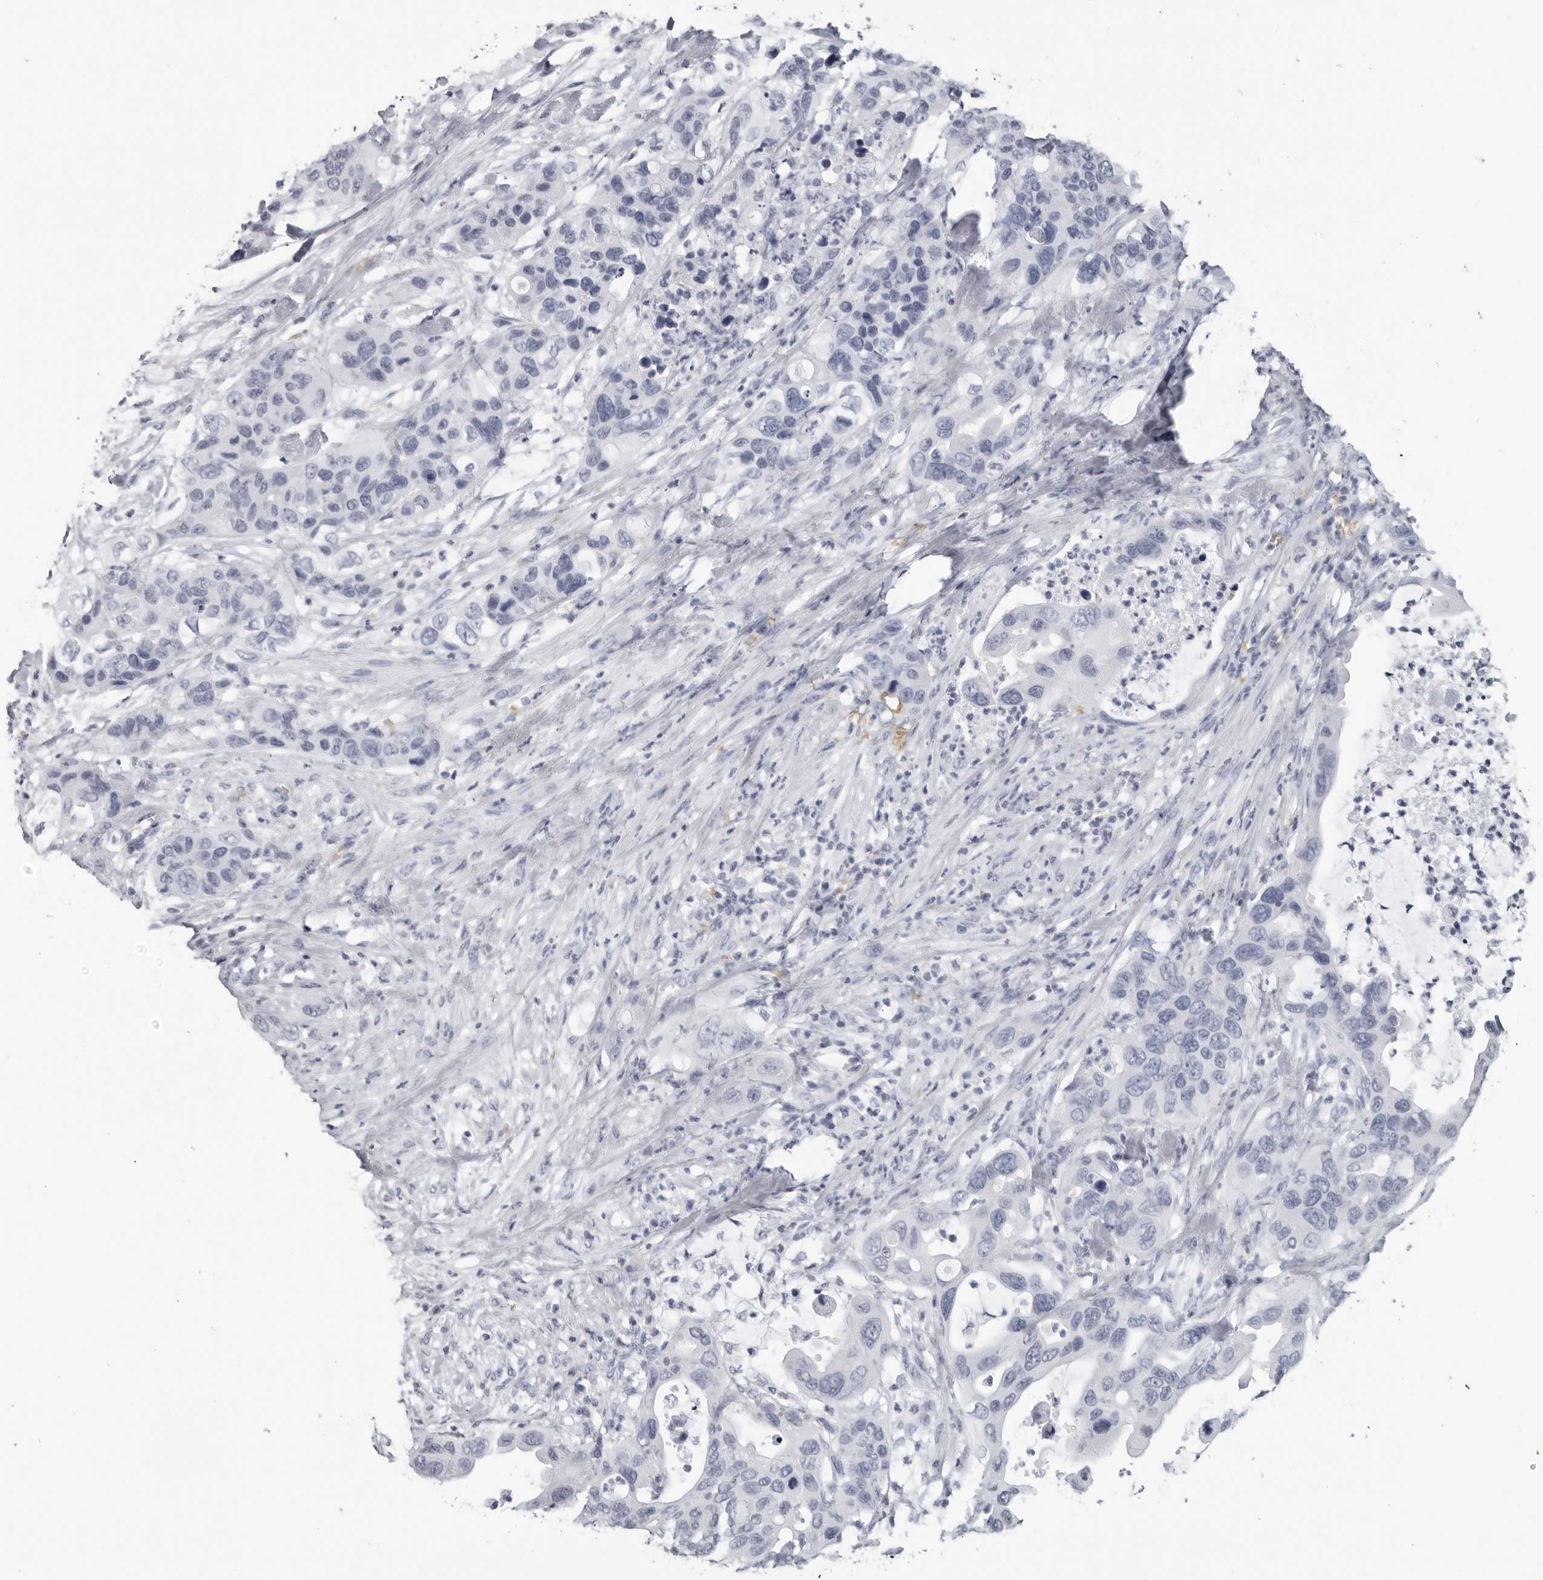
{"staining": {"intensity": "negative", "quantity": "none", "location": "none"}, "tissue": "pancreatic cancer", "cell_type": "Tumor cells", "image_type": "cancer", "snomed": [{"axis": "morphology", "description": "Adenocarcinoma, NOS"}, {"axis": "topography", "description": "Pancreas"}], "caption": "Tumor cells show no significant protein staining in pancreatic cancer.", "gene": "EPB41", "patient": {"sex": "female", "age": 71}}